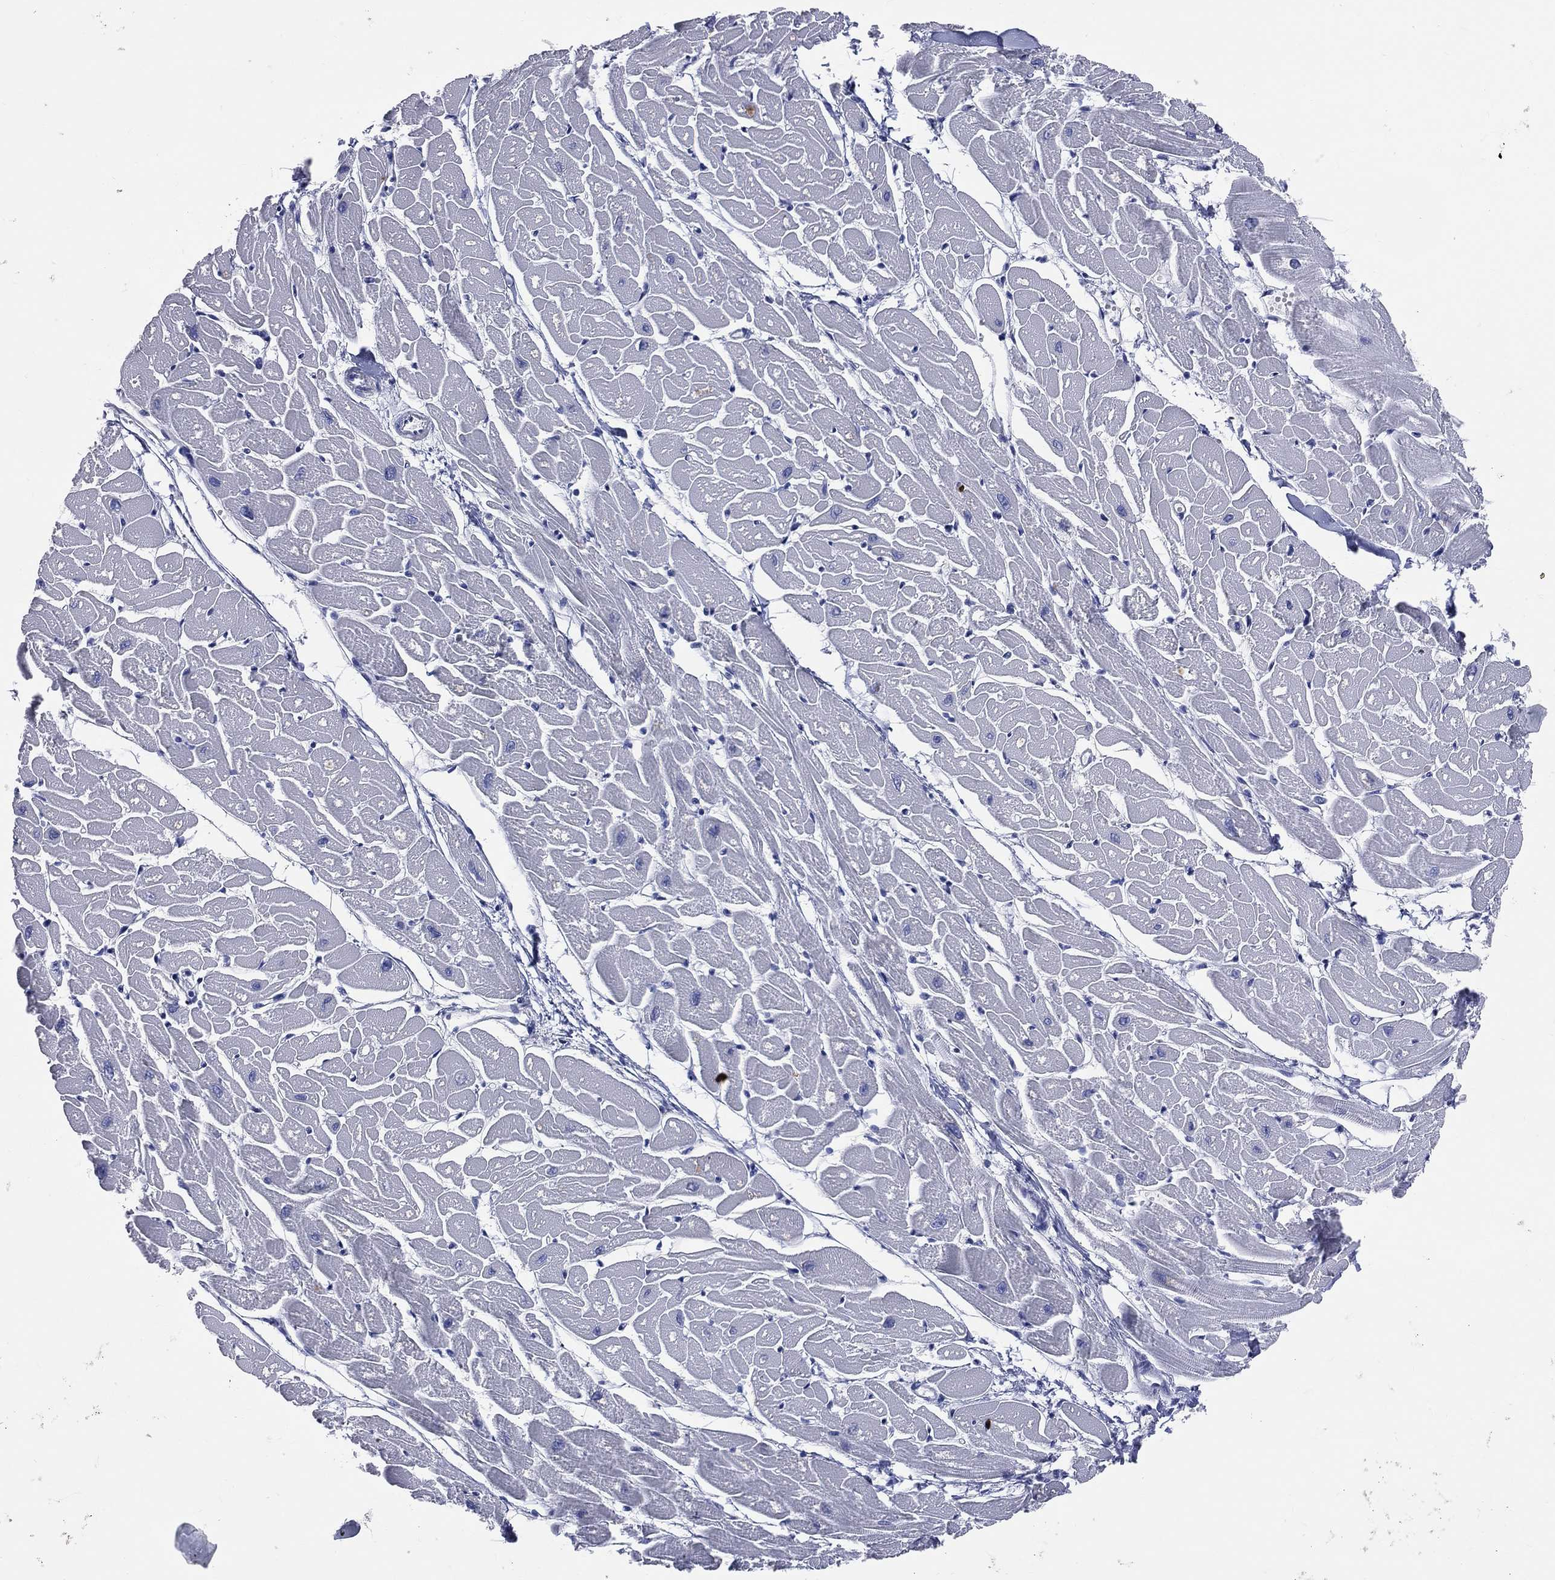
{"staining": {"intensity": "negative", "quantity": "none", "location": "none"}, "tissue": "heart muscle", "cell_type": "Cardiomyocytes", "image_type": "normal", "snomed": [{"axis": "morphology", "description": "Normal tissue, NOS"}, {"axis": "topography", "description": "Heart"}], "caption": "This is an immunohistochemistry histopathology image of unremarkable heart muscle. There is no positivity in cardiomyocytes.", "gene": "PGLYRP1", "patient": {"sex": "male", "age": 57}}